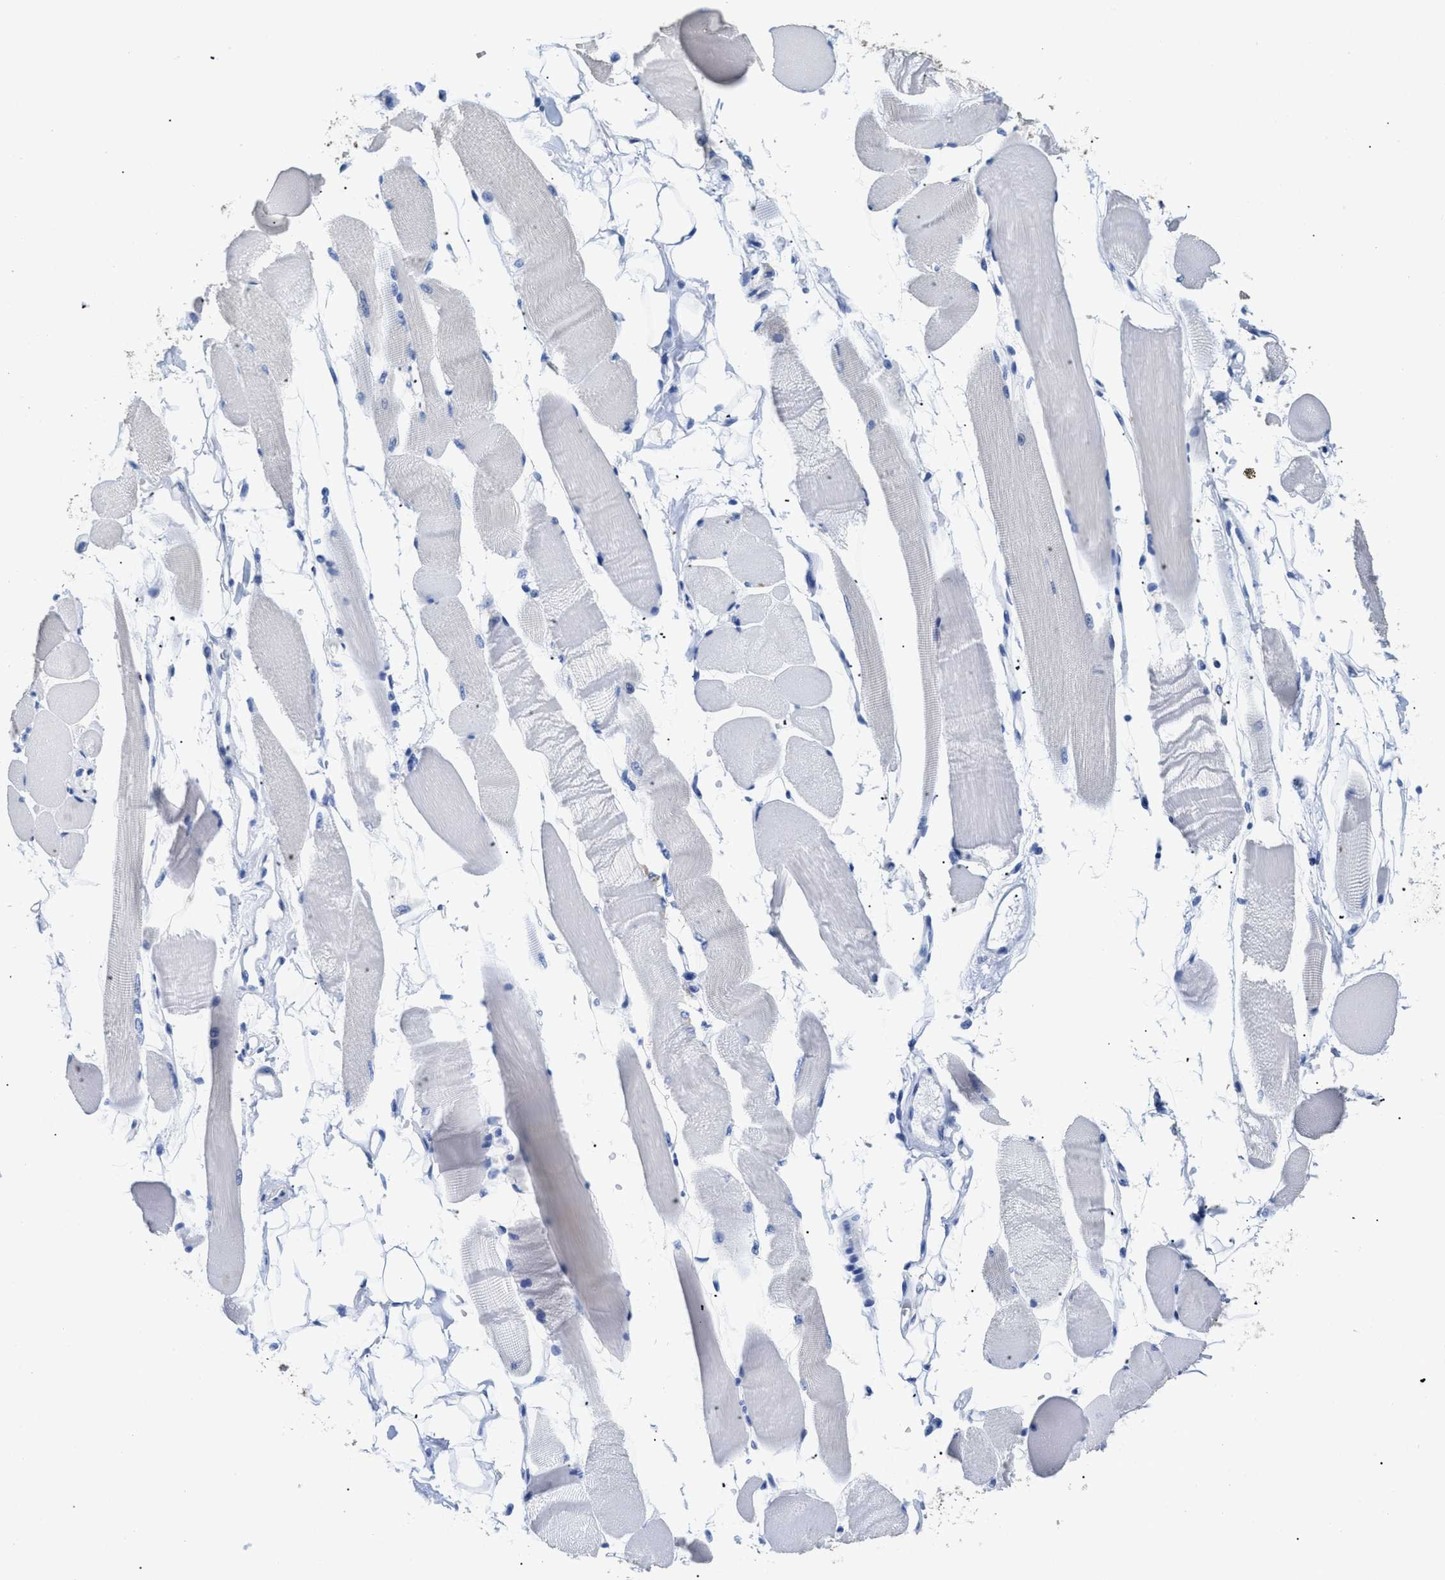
{"staining": {"intensity": "negative", "quantity": "none", "location": "none"}, "tissue": "skeletal muscle", "cell_type": "Myocytes", "image_type": "normal", "snomed": [{"axis": "morphology", "description": "Normal tissue, NOS"}, {"axis": "topography", "description": "Skeletal muscle"}, {"axis": "topography", "description": "Peripheral nerve tissue"}], "caption": "Protein analysis of normal skeletal muscle displays no significant staining in myocytes.", "gene": "DLC1", "patient": {"sex": "female", "age": 84}}